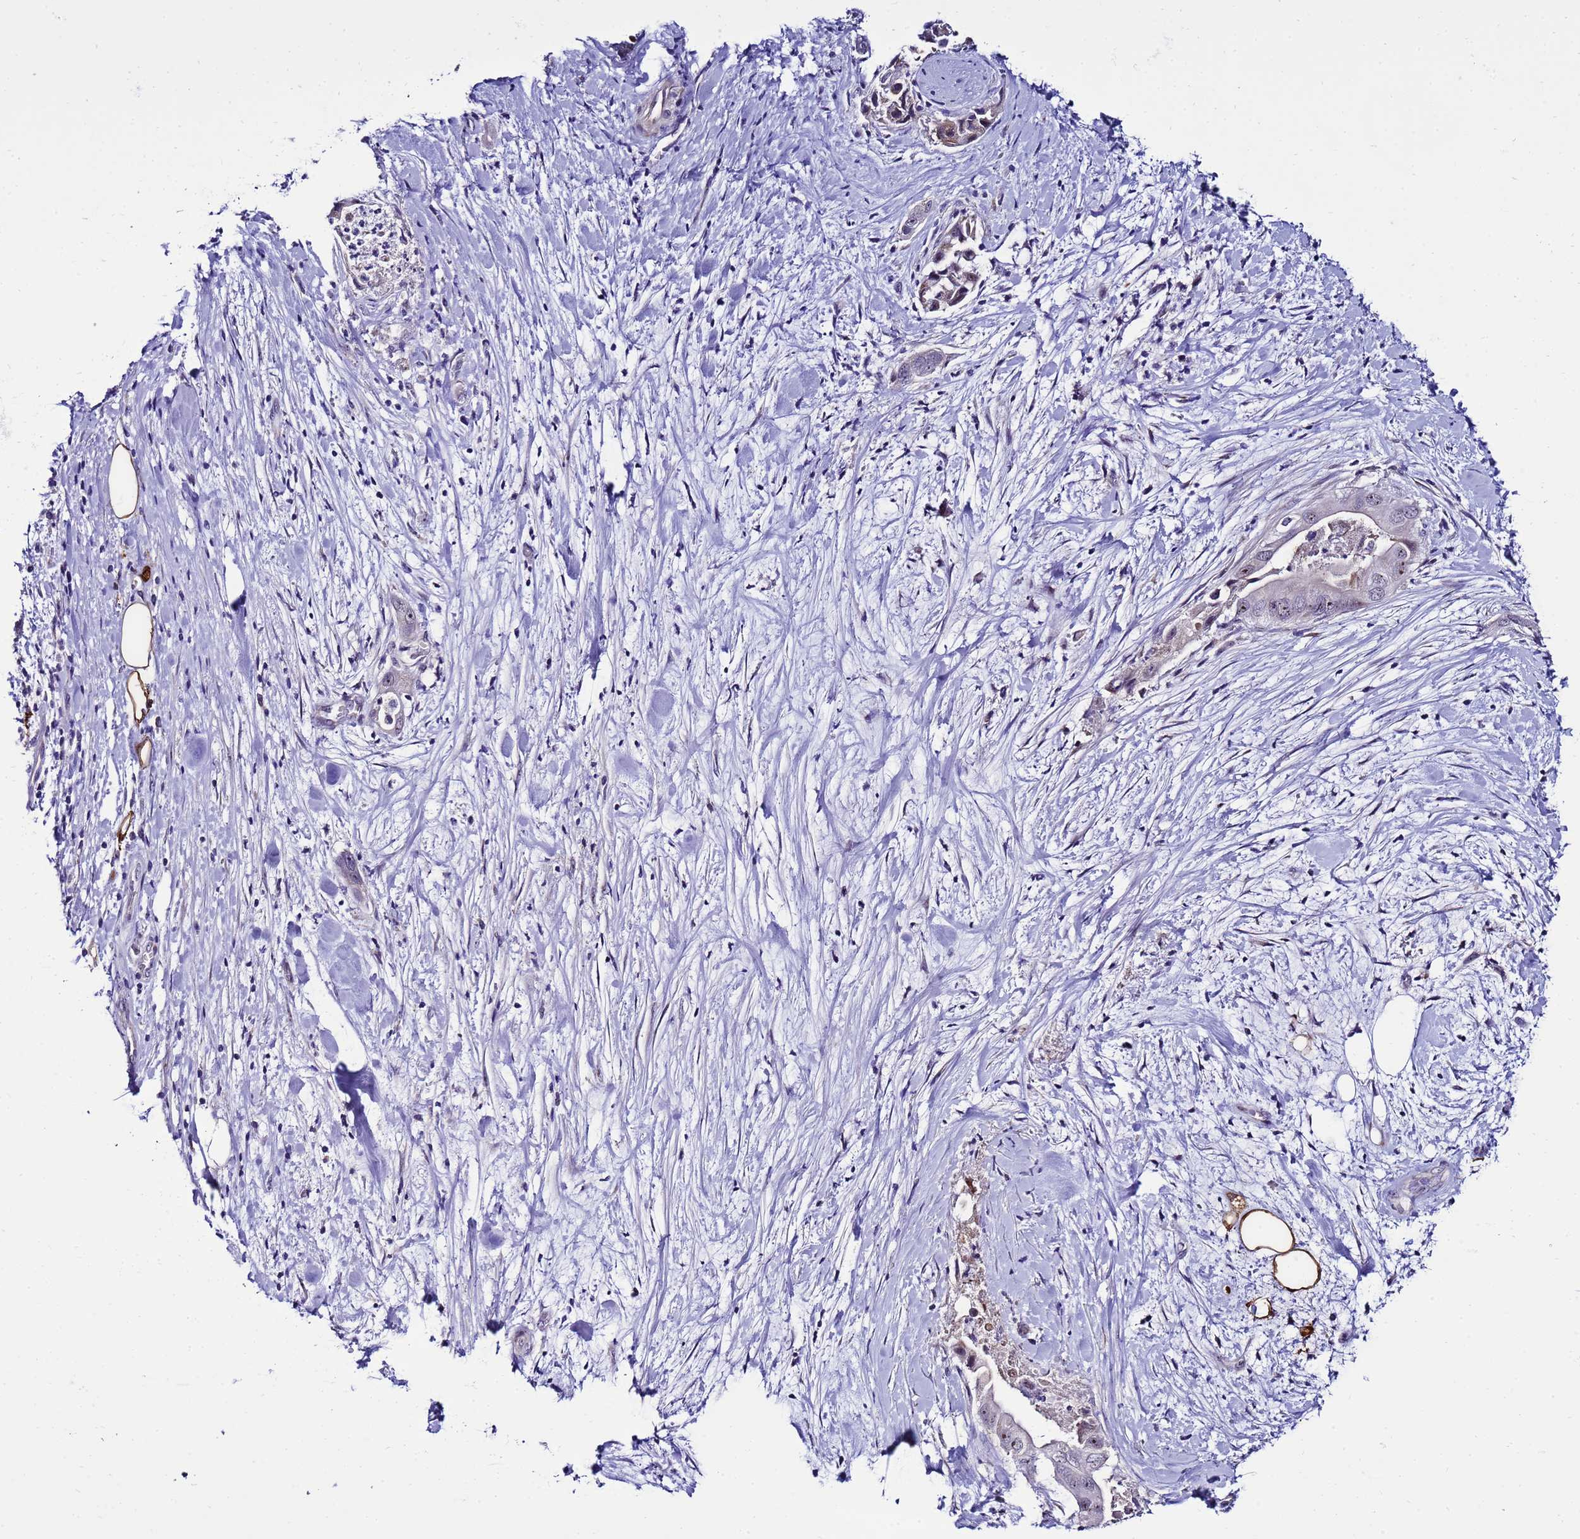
{"staining": {"intensity": "negative", "quantity": "none", "location": "none"}, "tissue": "pancreatic cancer", "cell_type": "Tumor cells", "image_type": "cancer", "snomed": [{"axis": "morphology", "description": "Adenocarcinoma, NOS"}, {"axis": "topography", "description": "Pancreas"}], "caption": "An immunohistochemistry (IHC) histopathology image of adenocarcinoma (pancreatic) is shown. There is no staining in tumor cells of adenocarcinoma (pancreatic). (Stains: DAB immunohistochemistry with hematoxylin counter stain, Microscopy: brightfield microscopy at high magnification).", "gene": "DPH6", "patient": {"sex": "female", "age": 78}}